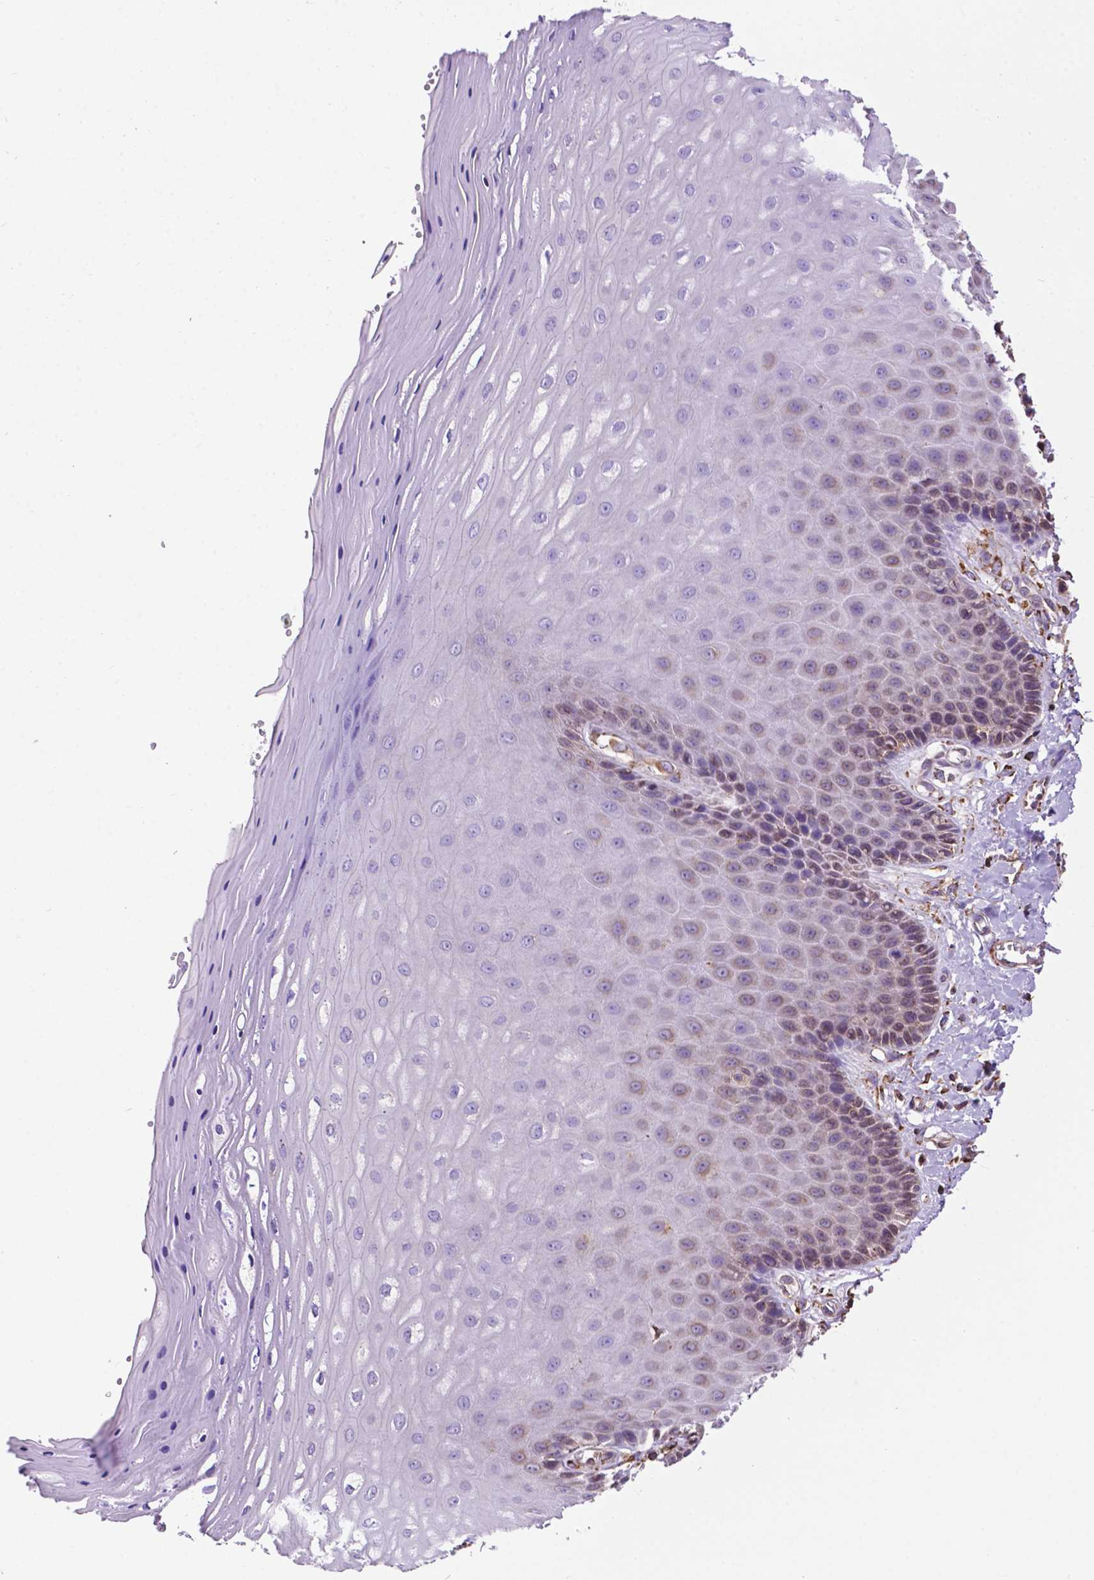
{"staining": {"intensity": "weak", "quantity": "25%-75%", "location": "cytoplasmic/membranous"}, "tissue": "vagina", "cell_type": "Squamous epithelial cells", "image_type": "normal", "snomed": [{"axis": "morphology", "description": "Normal tissue, NOS"}, {"axis": "topography", "description": "Vagina"}], "caption": "The immunohistochemical stain labels weak cytoplasmic/membranous expression in squamous epithelial cells of unremarkable vagina. Ihc stains the protein in brown and the nuclei are stained blue.", "gene": "GANAB", "patient": {"sex": "female", "age": 83}}